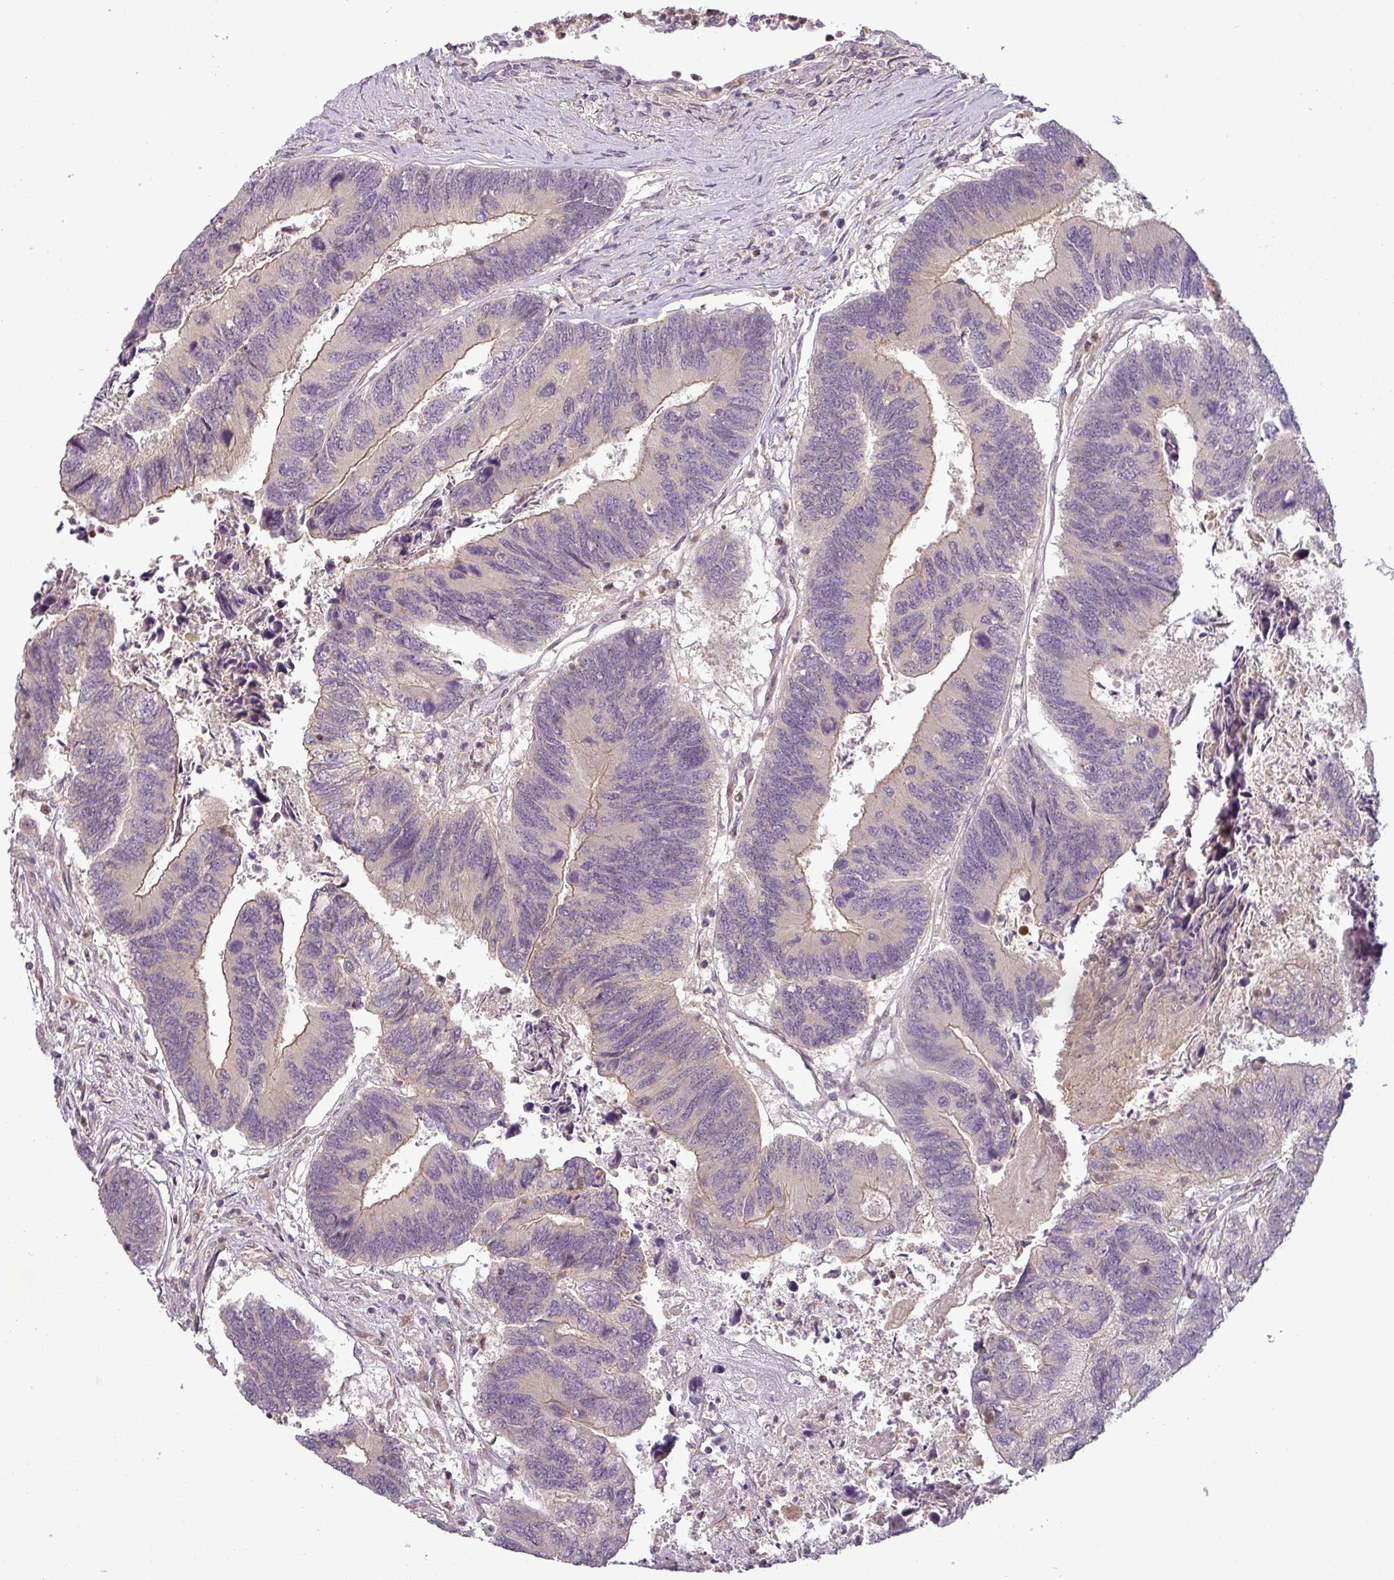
{"staining": {"intensity": "weak", "quantity": "25%-75%", "location": "cytoplasmic/membranous"}, "tissue": "colorectal cancer", "cell_type": "Tumor cells", "image_type": "cancer", "snomed": [{"axis": "morphology", "description": "Adenocarcinoma, NOS"}, {"axis": "topography", "description": "Colon"}], "caption": "This is an image of immunohistochemistry staining of colorectal cancer (adenocarcinoma), which shows weak staining in the cytoplasmic/membranous of tumor cells.", "gene": "NIN", "patient": {"sex": "female", "age": 67}}